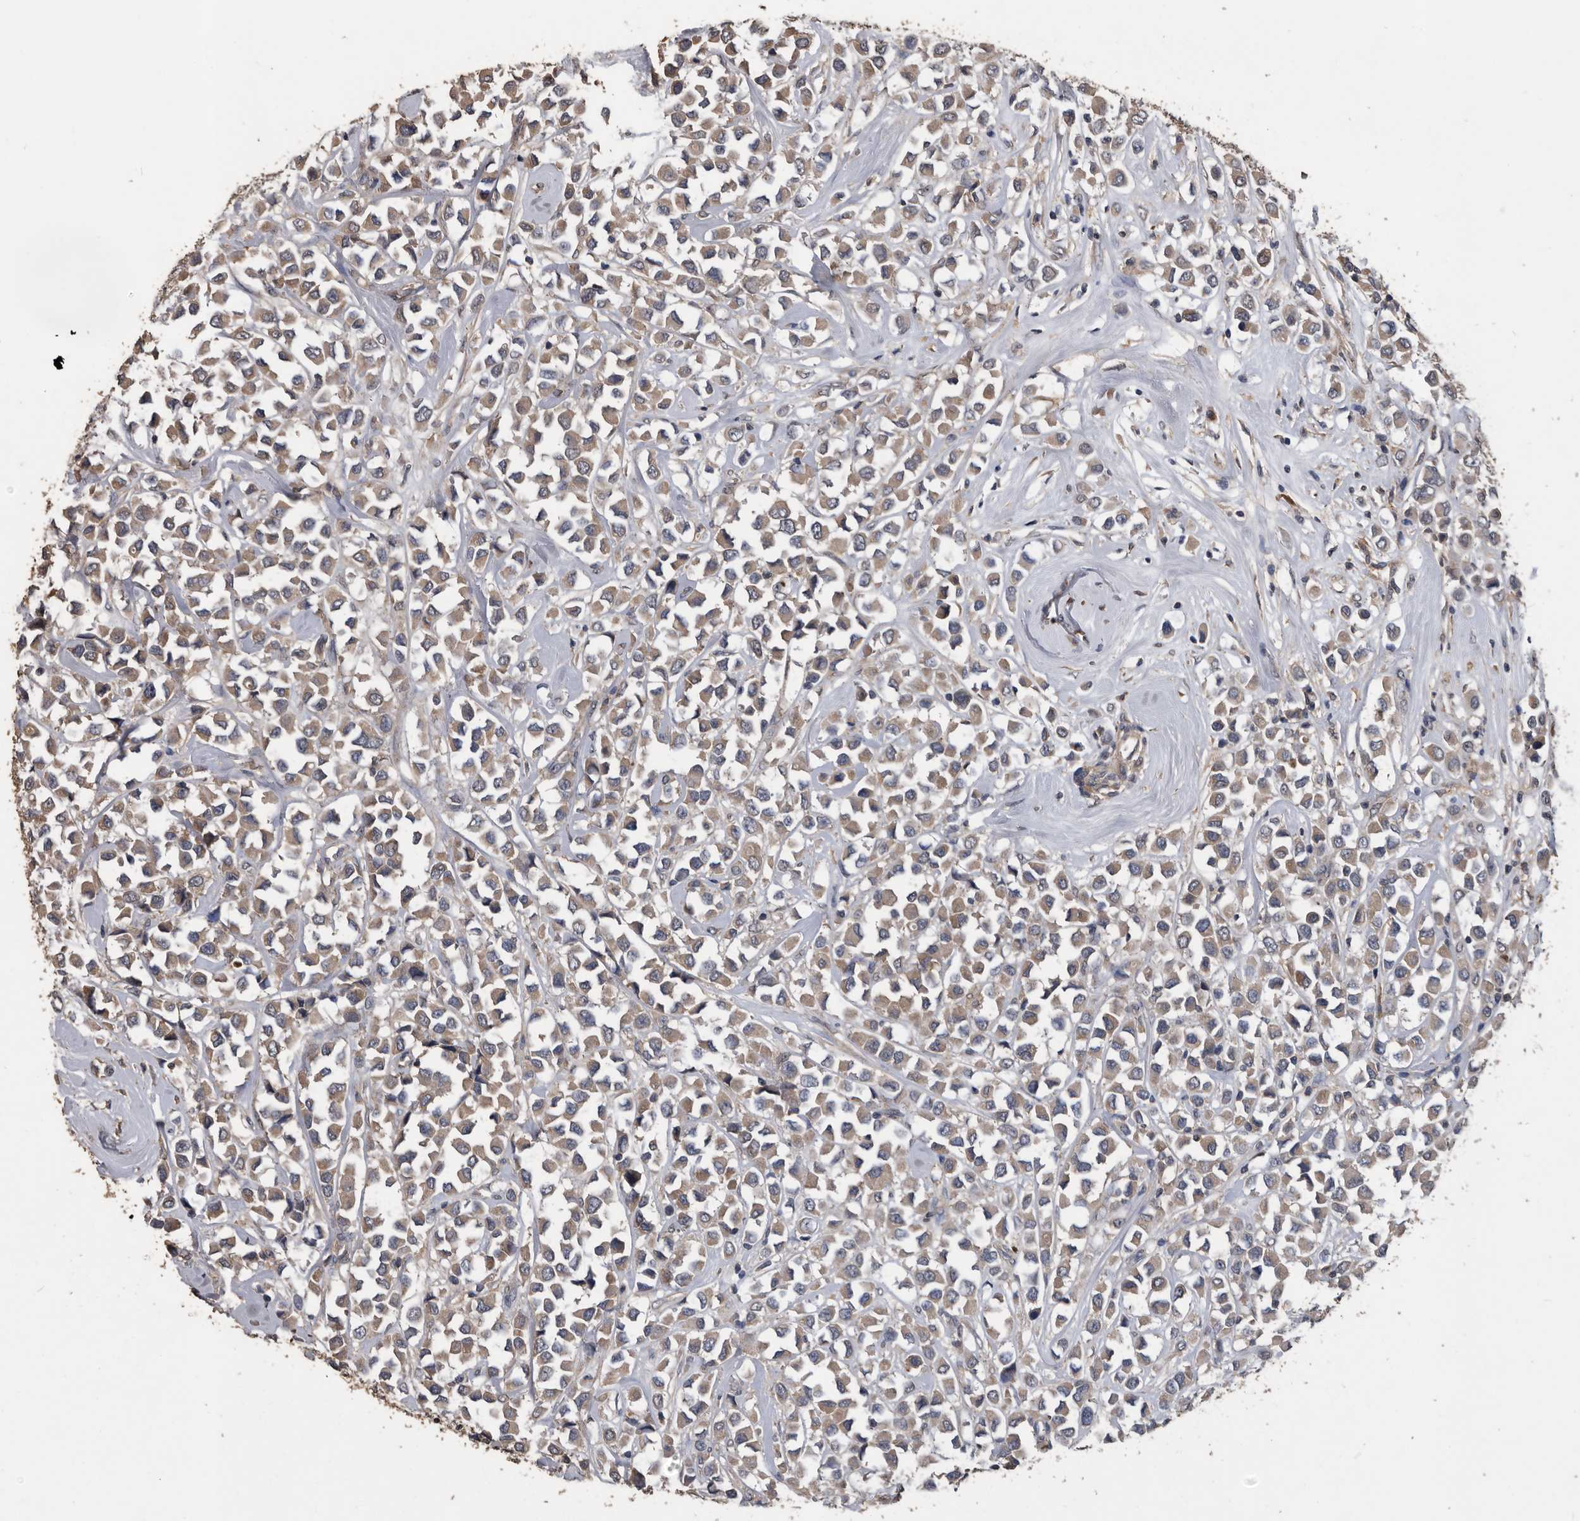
{"staining": {"intensity": "moderate", "quantity": ">75%", "location": "cytoplasmic/membranous"}, "tissue": "breast cancer", "cell_type": "Tumor cells", "image_type": "cancer", "snomed": [{"axis": "morphology", "description": "Duct carcinoma"}, {"axis": "topography", "description": "Breast"}], "caption": "Intraductal carcinoma (breast) stained with IHC shows moderate cytoplasmic/membranous expression in about >75% of tumor cells.", "gene": "NRBP1", "patient": {"sex": "female", "age": 61}}